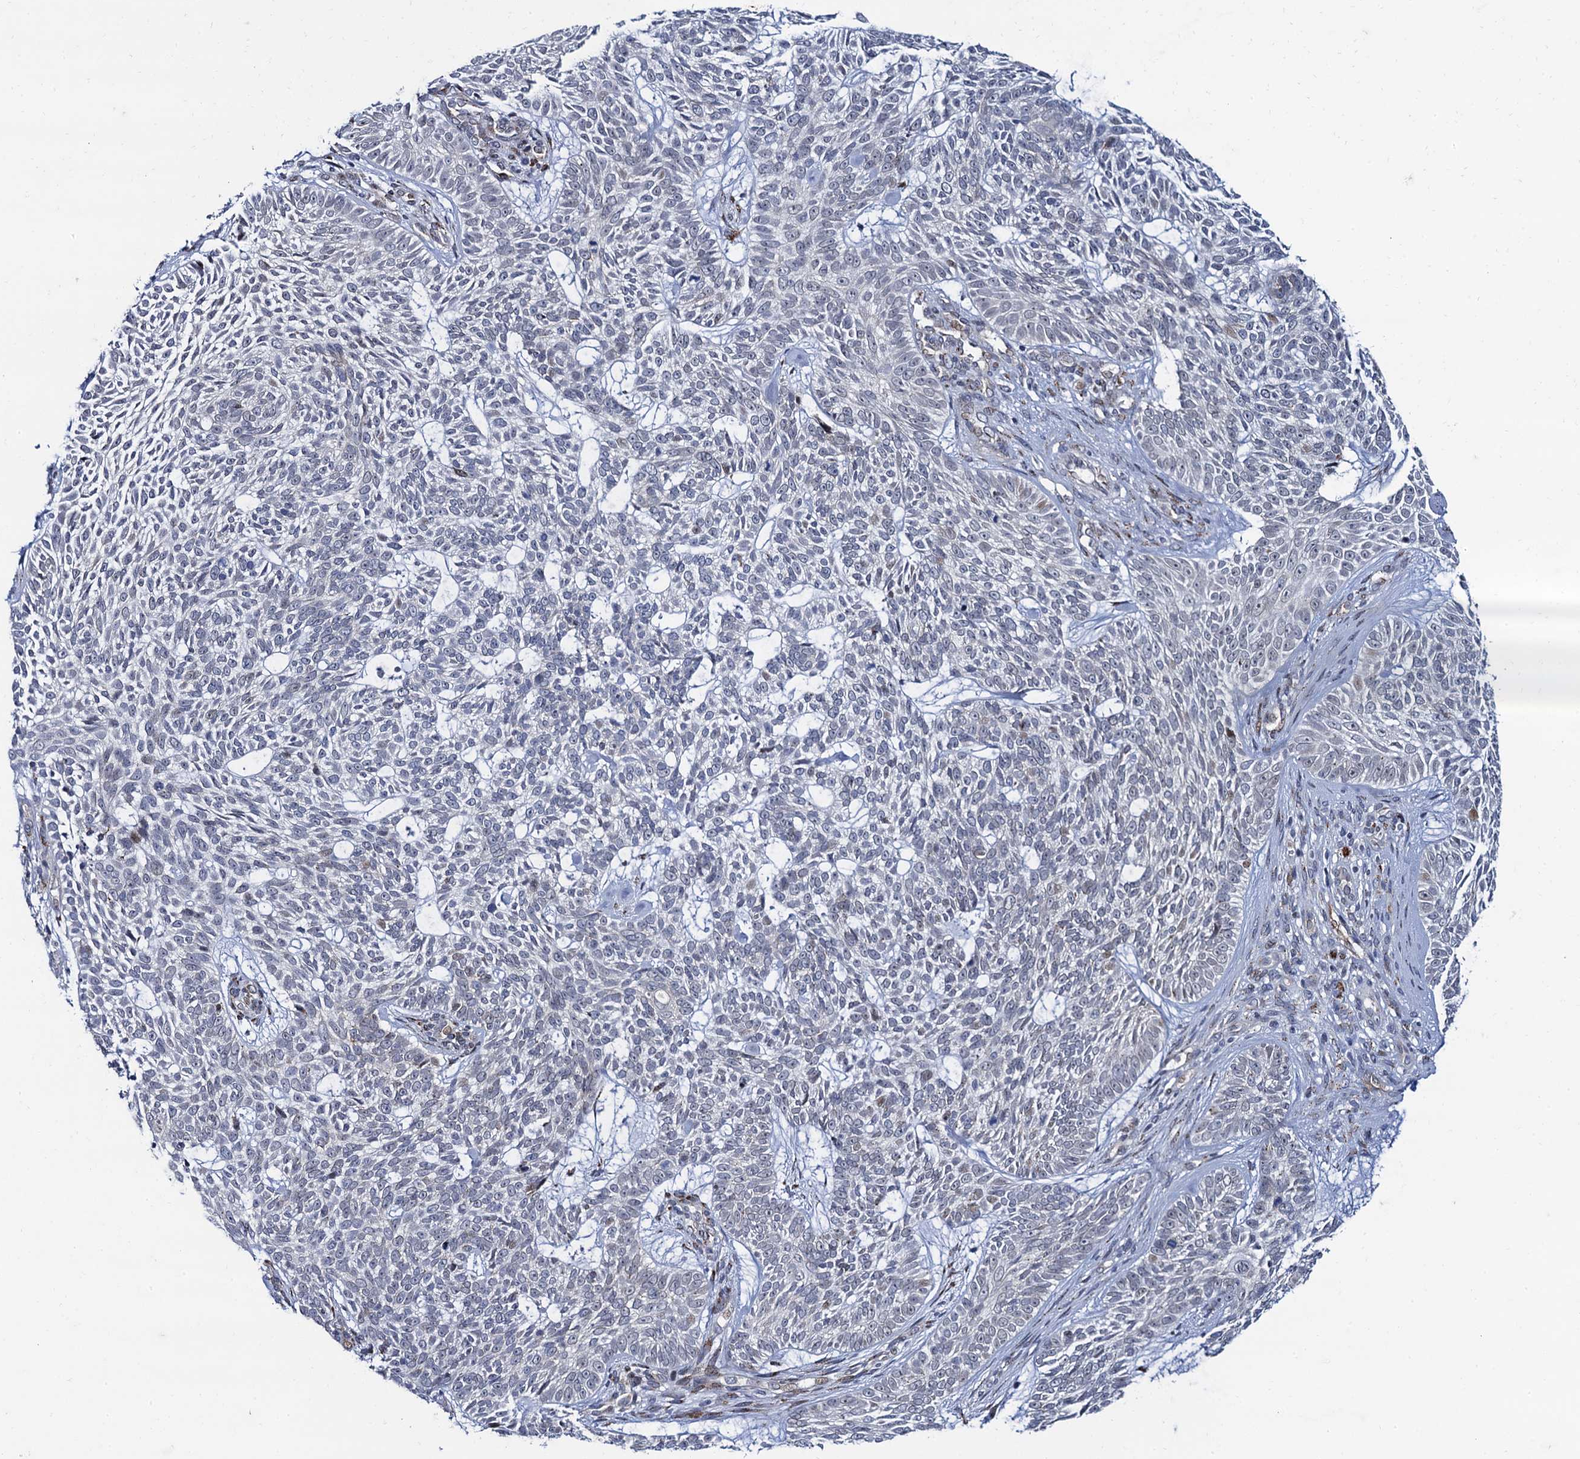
{"staining": {"intensity": "negative", "quantity": "none", "location": "none"}, "tissue": "skin cancer", "cell_type": "Tumor cells", "image_type": "cancer", "snomed": [{"axis": "morphology", "description": "Basal cell carcinoma"}, {"axis": "topography", "description": "Skin"}], "caption": "A histopathology image of basal cell carcinoma (skin) stained for a protein displays no brown staining in tumor cells.", "gene": "THAP2", "patient": {"sex": "male", "age": 75}}